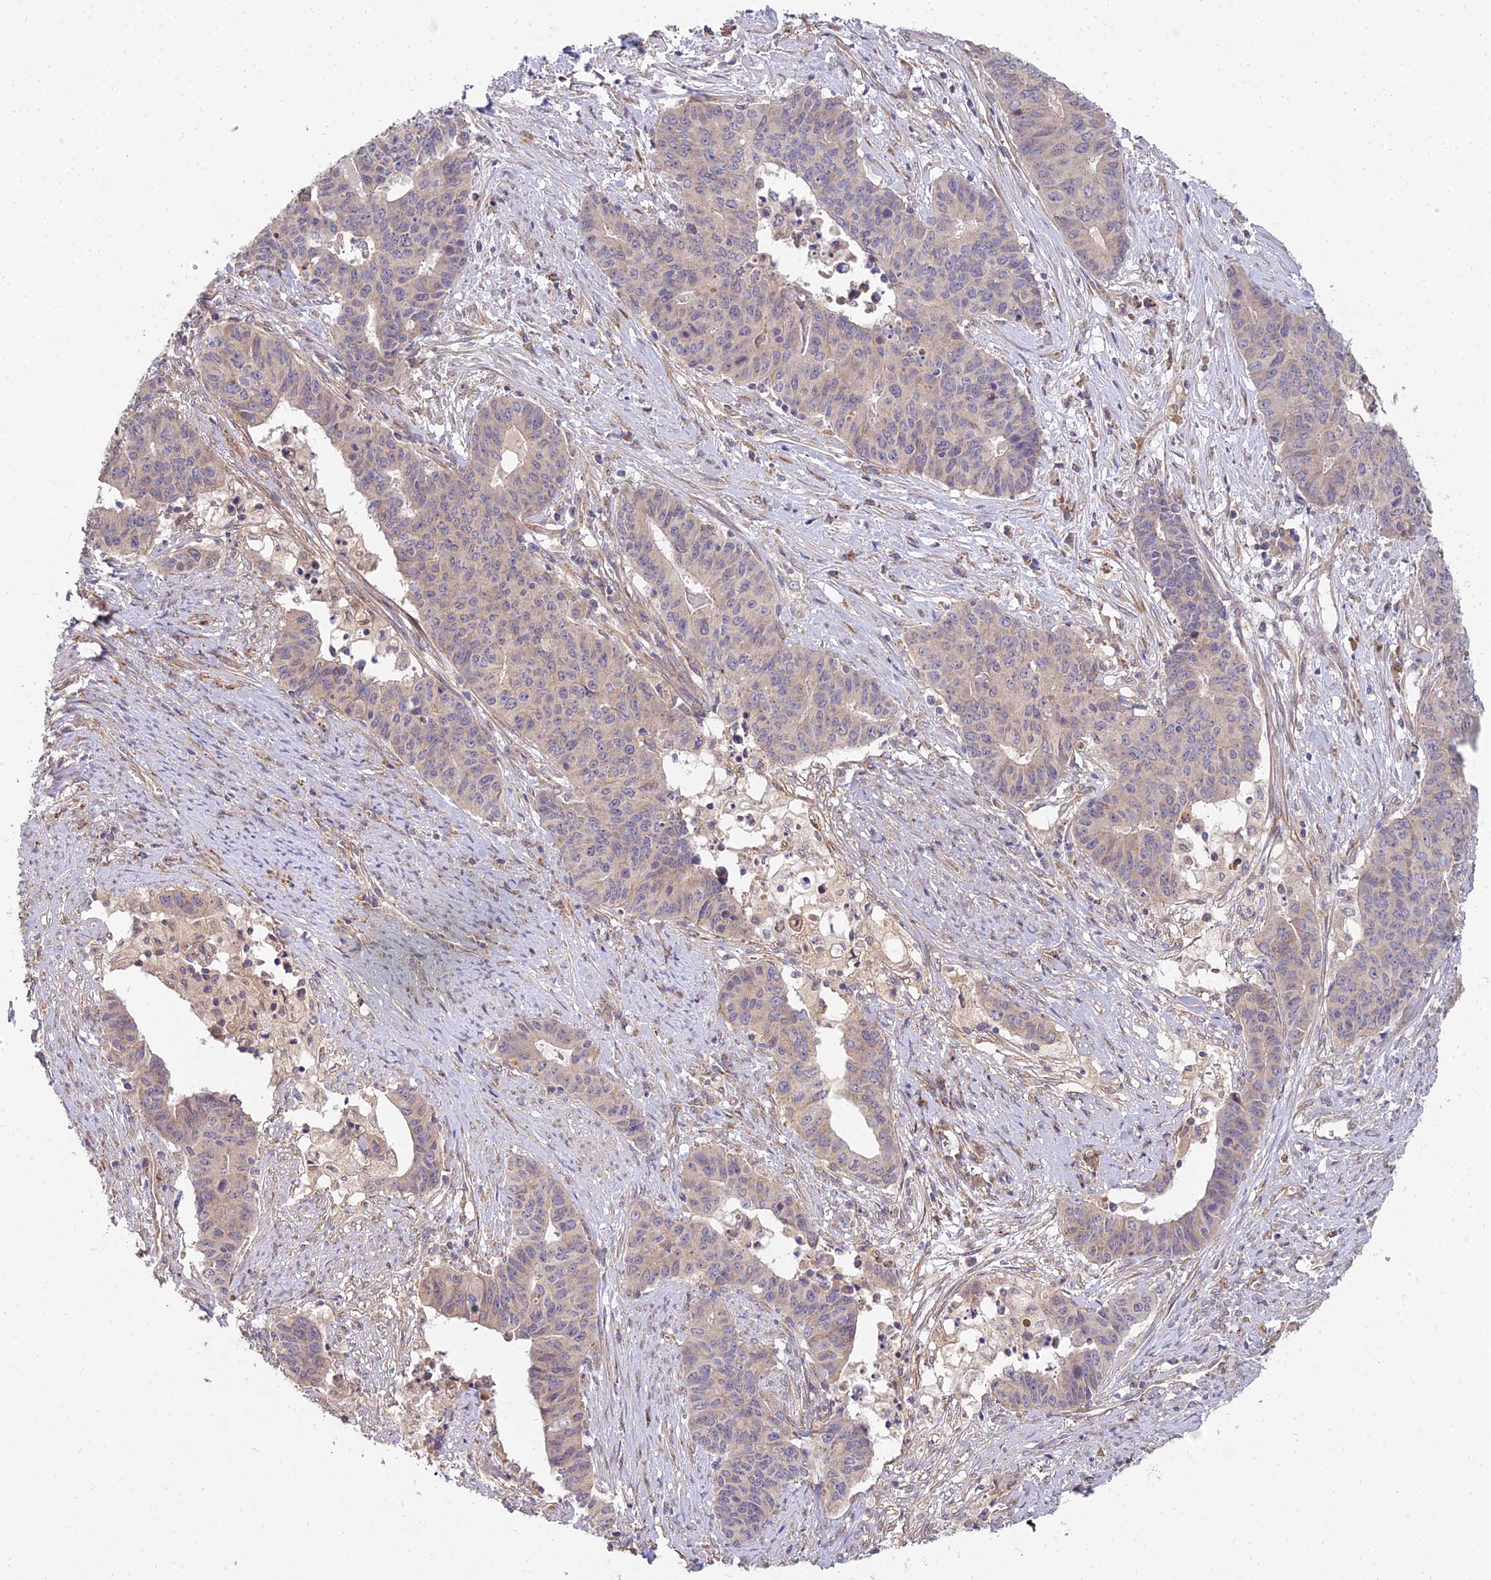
{"staining": {"intensity": "weak", "quantity": ">75%", "location": "cytoplasmic/membranous"}, "tissue": "endometrial cancer", "cell_type": "Tumor cells", "image_type": "cancer", "snomed": [{"axis": "morphology", "description": "Adenocarcinoma, NOS"}, {"axis": "topography", "description": "Endometrium"}], "caption": "Immunohistochemical staining of human endometrial cancer exhibits low levels of weak cytoplasmic/membranous staining in about >75% of tumor cells. The protein of interest is shown in brown color, while the nuclei are stained blue.", "gene": "ARL8B", "patient": {"sex": "female", "age": 59}}